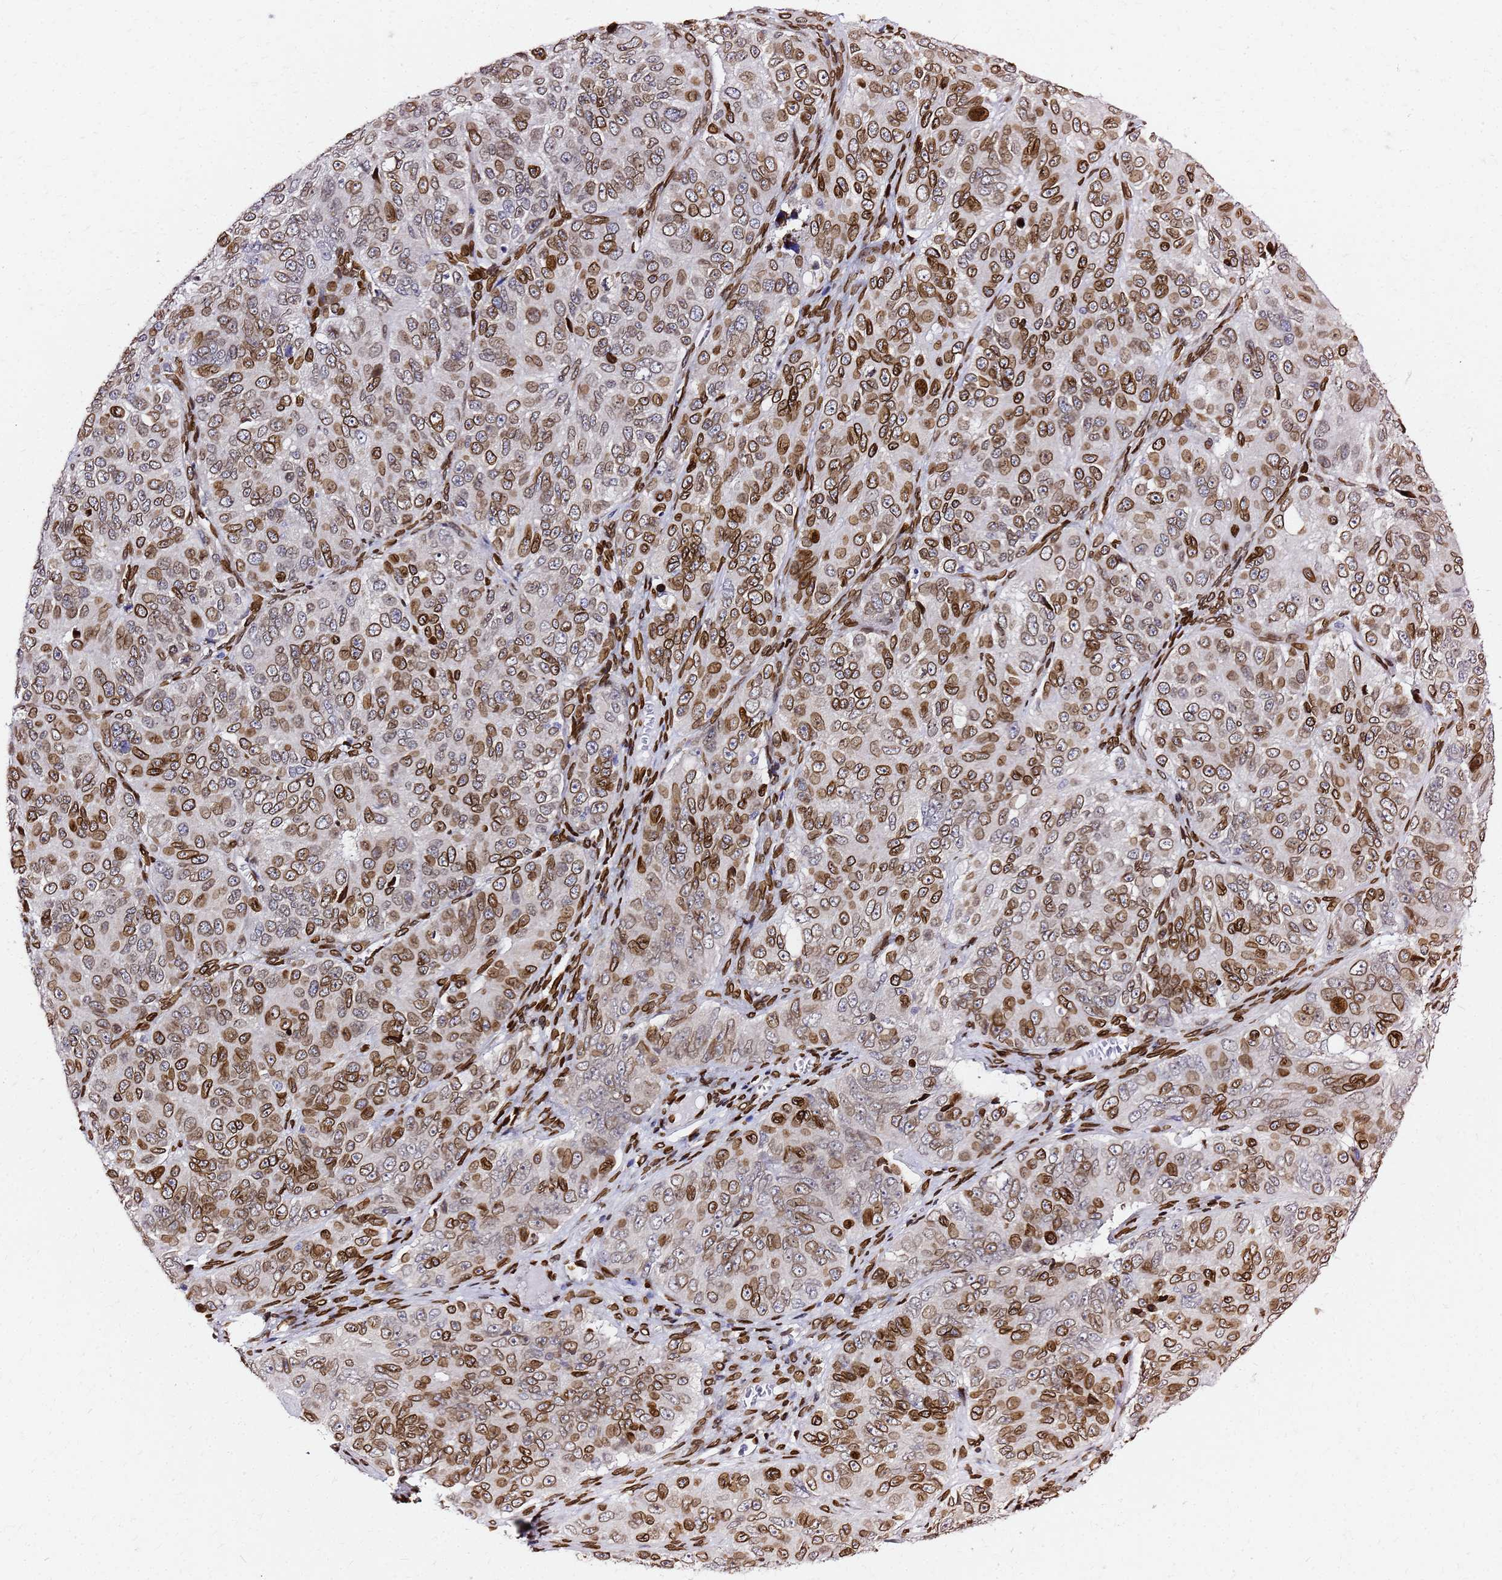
{"staining": {"intensity": "moderate", "quantity": ">75%", "location": "cytoplasmic/membranous,nuclear"}, "tissue": "ovarian cancer", "cell_type": "Tumor cells", "image_type": "cancer", "snomed": [{"axis": "morphology", "description": "Carcinoma, endometroid"}, {"axis": "topography", "description": "Ovary"}], "caption": "Moderate cytoplasmic/membranous and nuclear protein positivity is present in approximately >75% of tumor cells in endometroid carcinoma (ovarian).", "gene": "C6orf141", "patient": {"sex": "female", "age": 51}}